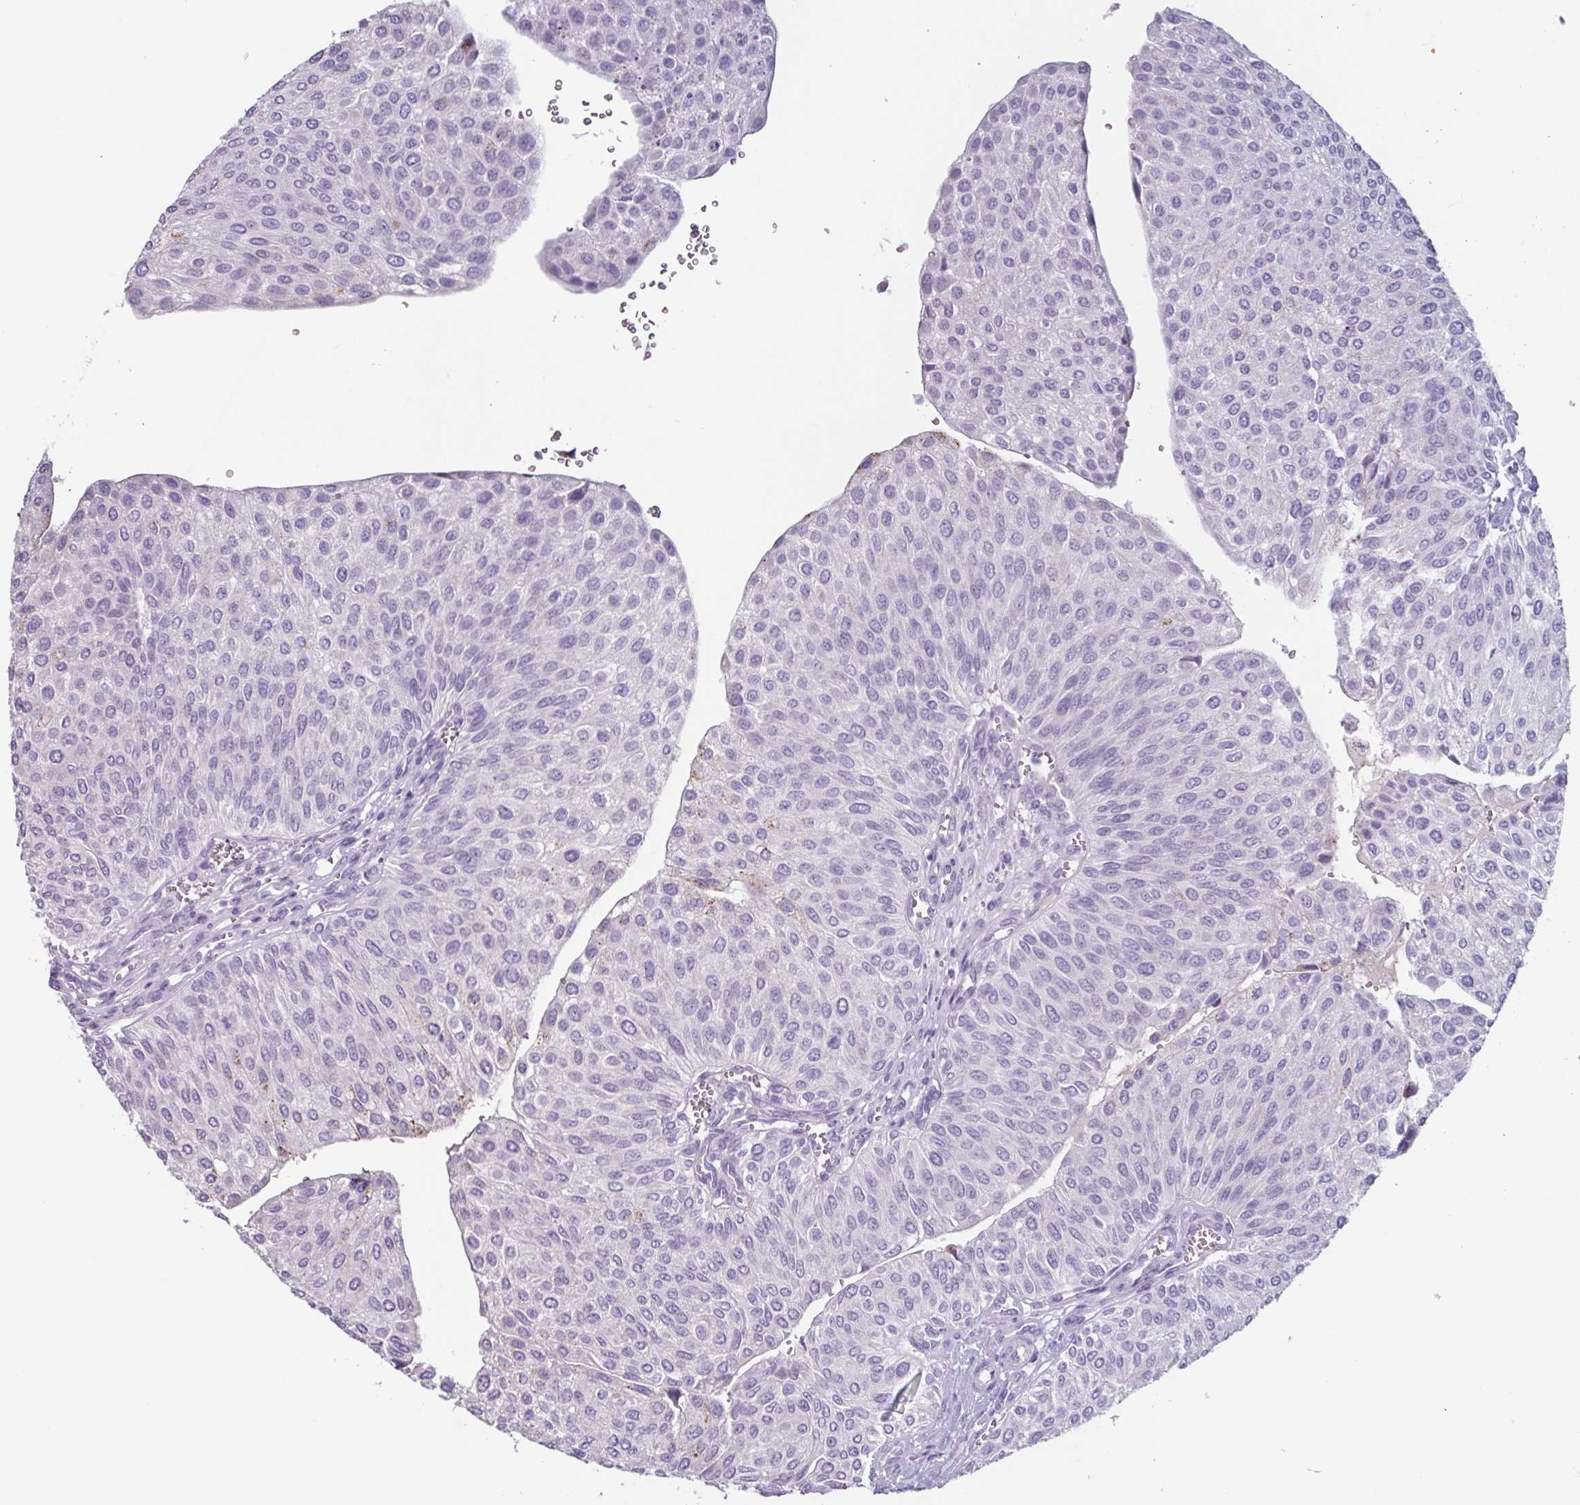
{"staining": {"intensity": "negative", "quantity": "none", "location": "none"}, "tissue": "urothelial cancer", "cell_type": "Tumor cells", "image_type": "cancer", "snomed": [{"axis": "morphology", "description": "Urothelial carcinoma, NOS"}, {"axis": "topography", "description": "Urinary bladder"}], "caption": "Photomicrograph shows no protein staining in tumor cells of urothelial cancer tissue. (DAB (3,3'-diaminobenzidine) immunohistochemistry (IHC) with hematoxylin counter stain).", "gene": "OR2T10", "patient": {"sex": "male", "age": 67}}